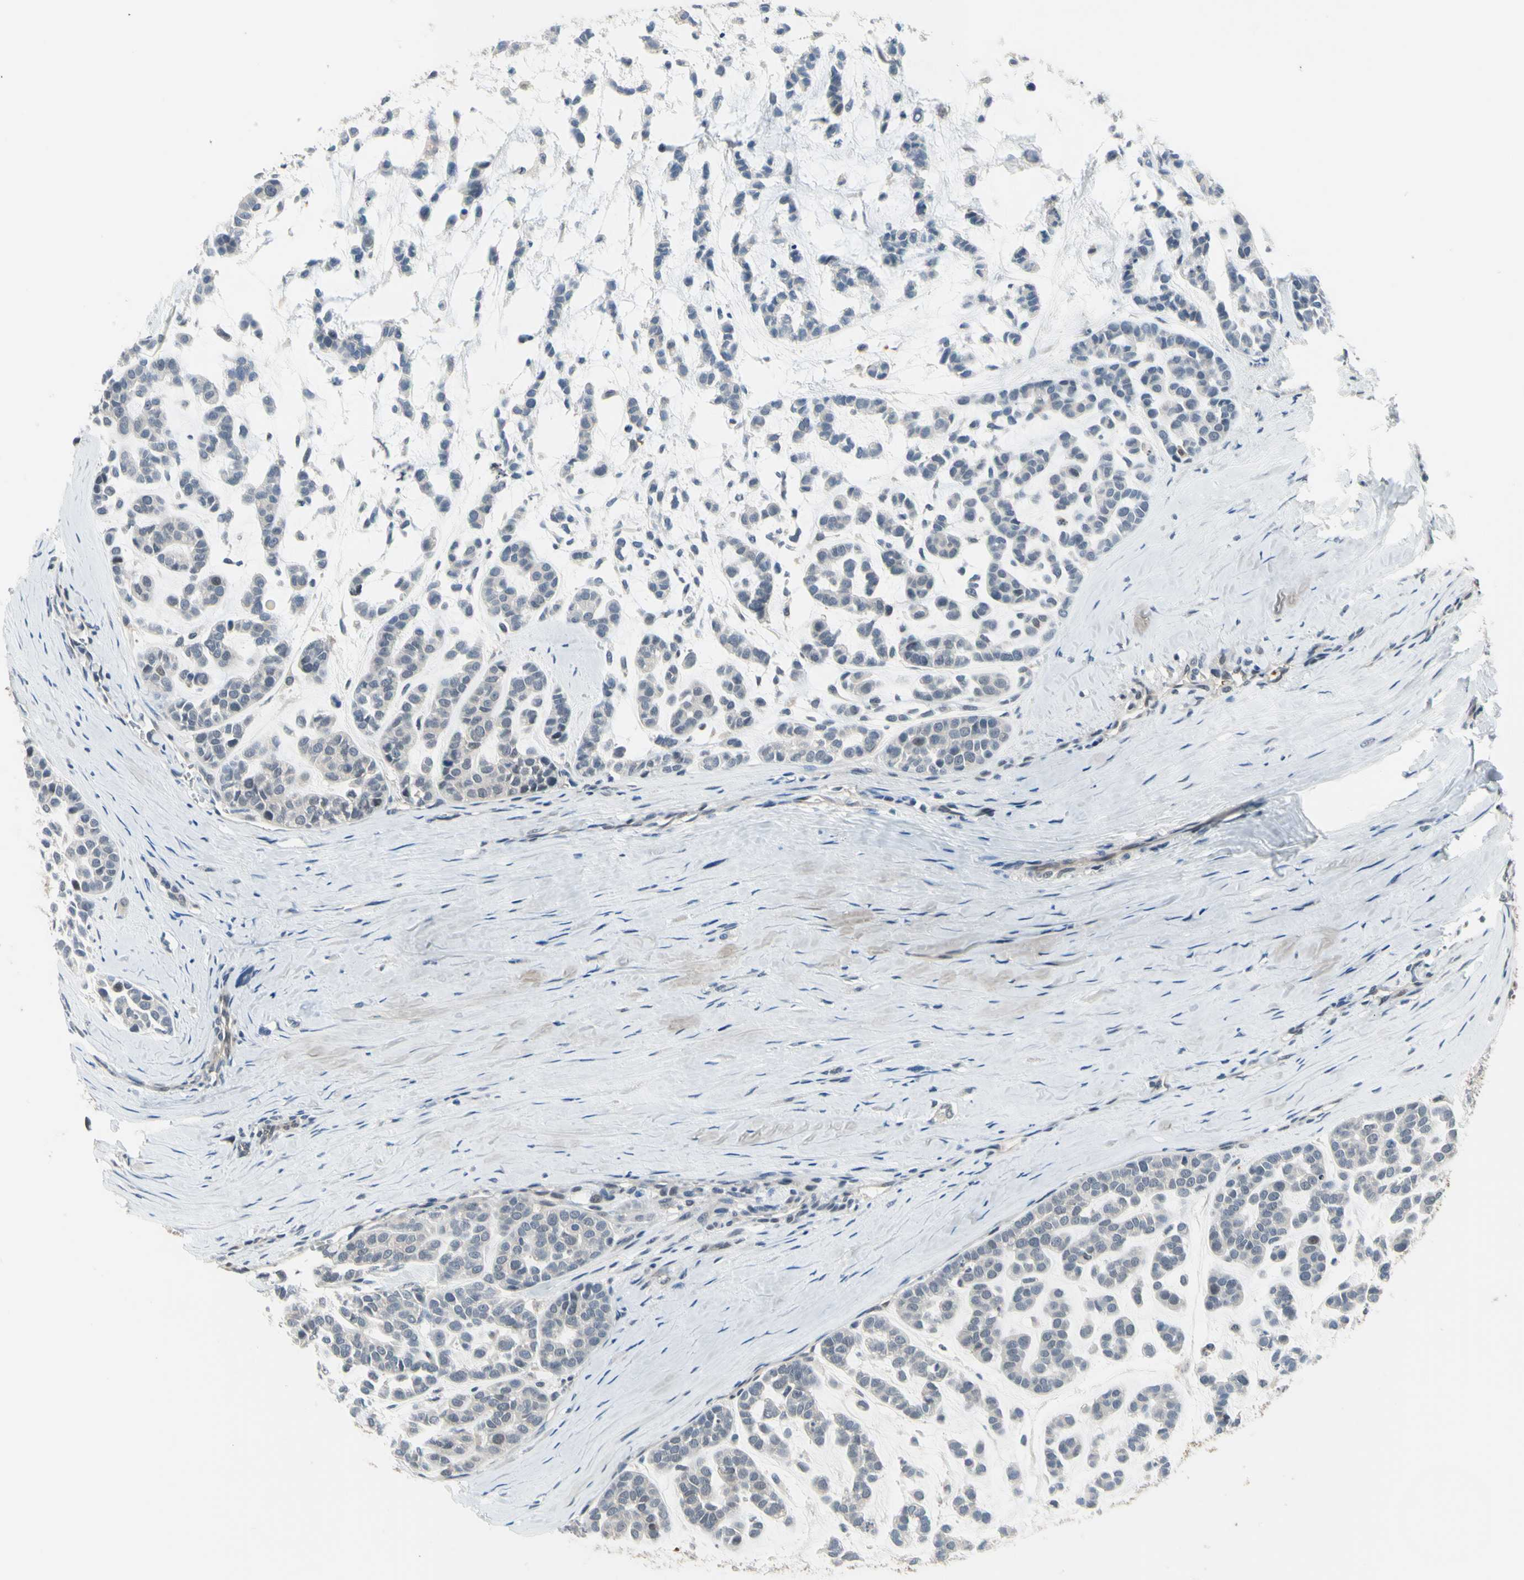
{"staining": {"intensity": "negative", "quantity": "none", "location": "none"}, "tissue": "head and neck cancer", "cell_type": "Tumor cells", "image_type": "cancer", "snomed": [{"axis": "morphology", "description": "Adenocarcinoma, NOS"}, {"axis": "morphology", "description": "Adenoma, NOS"}, {"axis": "topography", "description": "Head-Neck"}], "caption": "Immunohistochemistry (IHC) histopathology image of head and neck cancer stained for a protein (brown), which displays no expression in tumor cells. The staining is performed using DAB brown chromogen with nuclei counter-stained in using hematoxylin.", "gene": "HSPA4", "patient": {"sex": "female", "age": 55}}